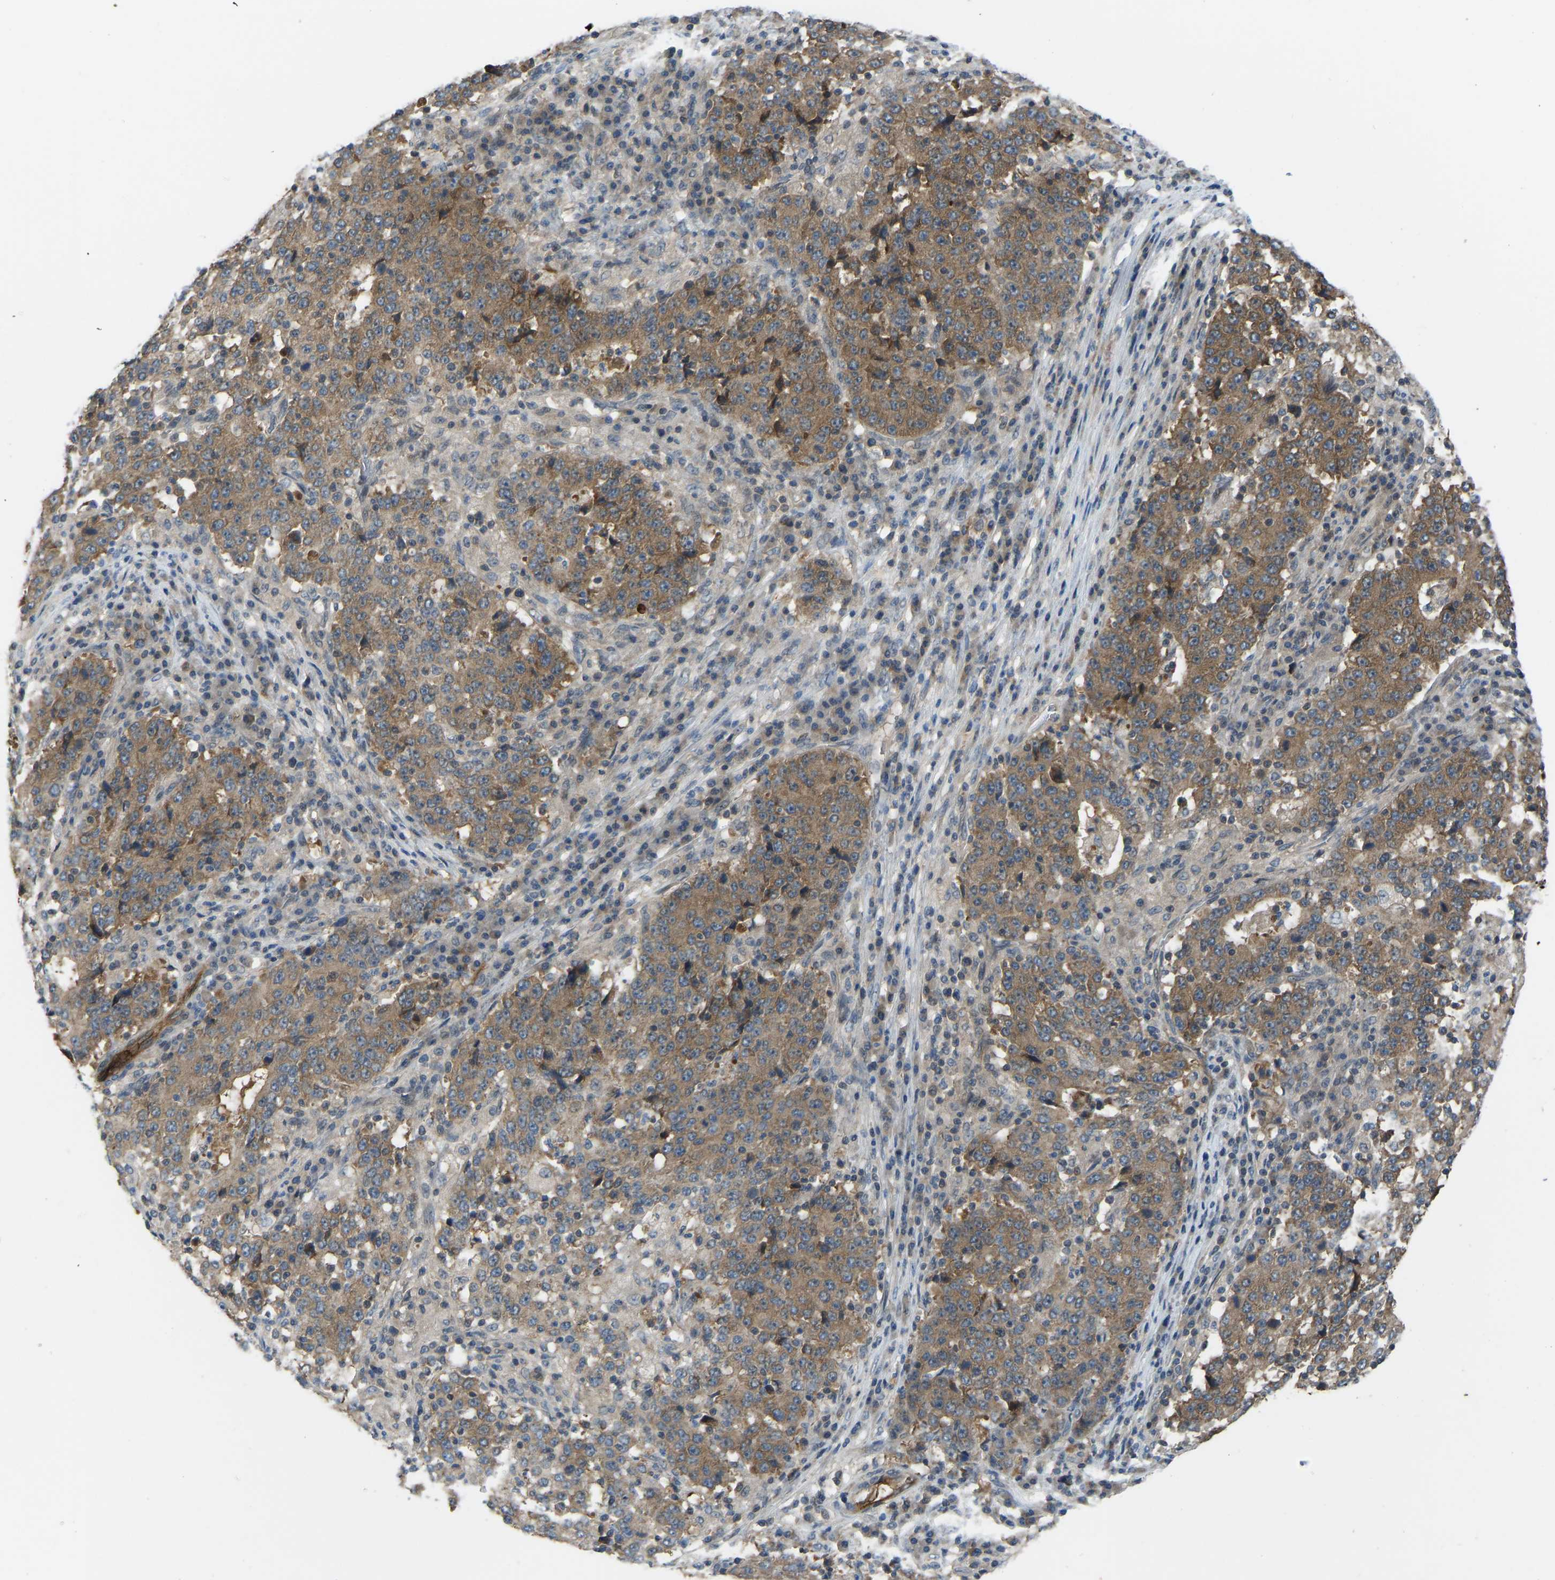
{"staining": {"intensity": "moderate", "quantity": ">75%", "location": "cytoplasmic/membranous"}, "tissue": "stomach cancer", "cell_type": "Tumor cells", "image_type": "cancer", "snomed": [{"axis": "morphology", "description": "Adenocarcinoma, NOS"}, {"axis": "topography", "description": "Stomach"}], "caption": "IHC photomicrograph of neoplastic tissue: stomach cancer (adenocarcinoma) stained using immunohistochemistry (IHC) demonstrates medium levels of moderate protein expression localized specifically in the cytoplasmic/membranous of tumor cells, appearing as a cytoplasmic/membranous brown color.", "gene": "CCT8", "patient": {"sex": "male", "age": 59}}